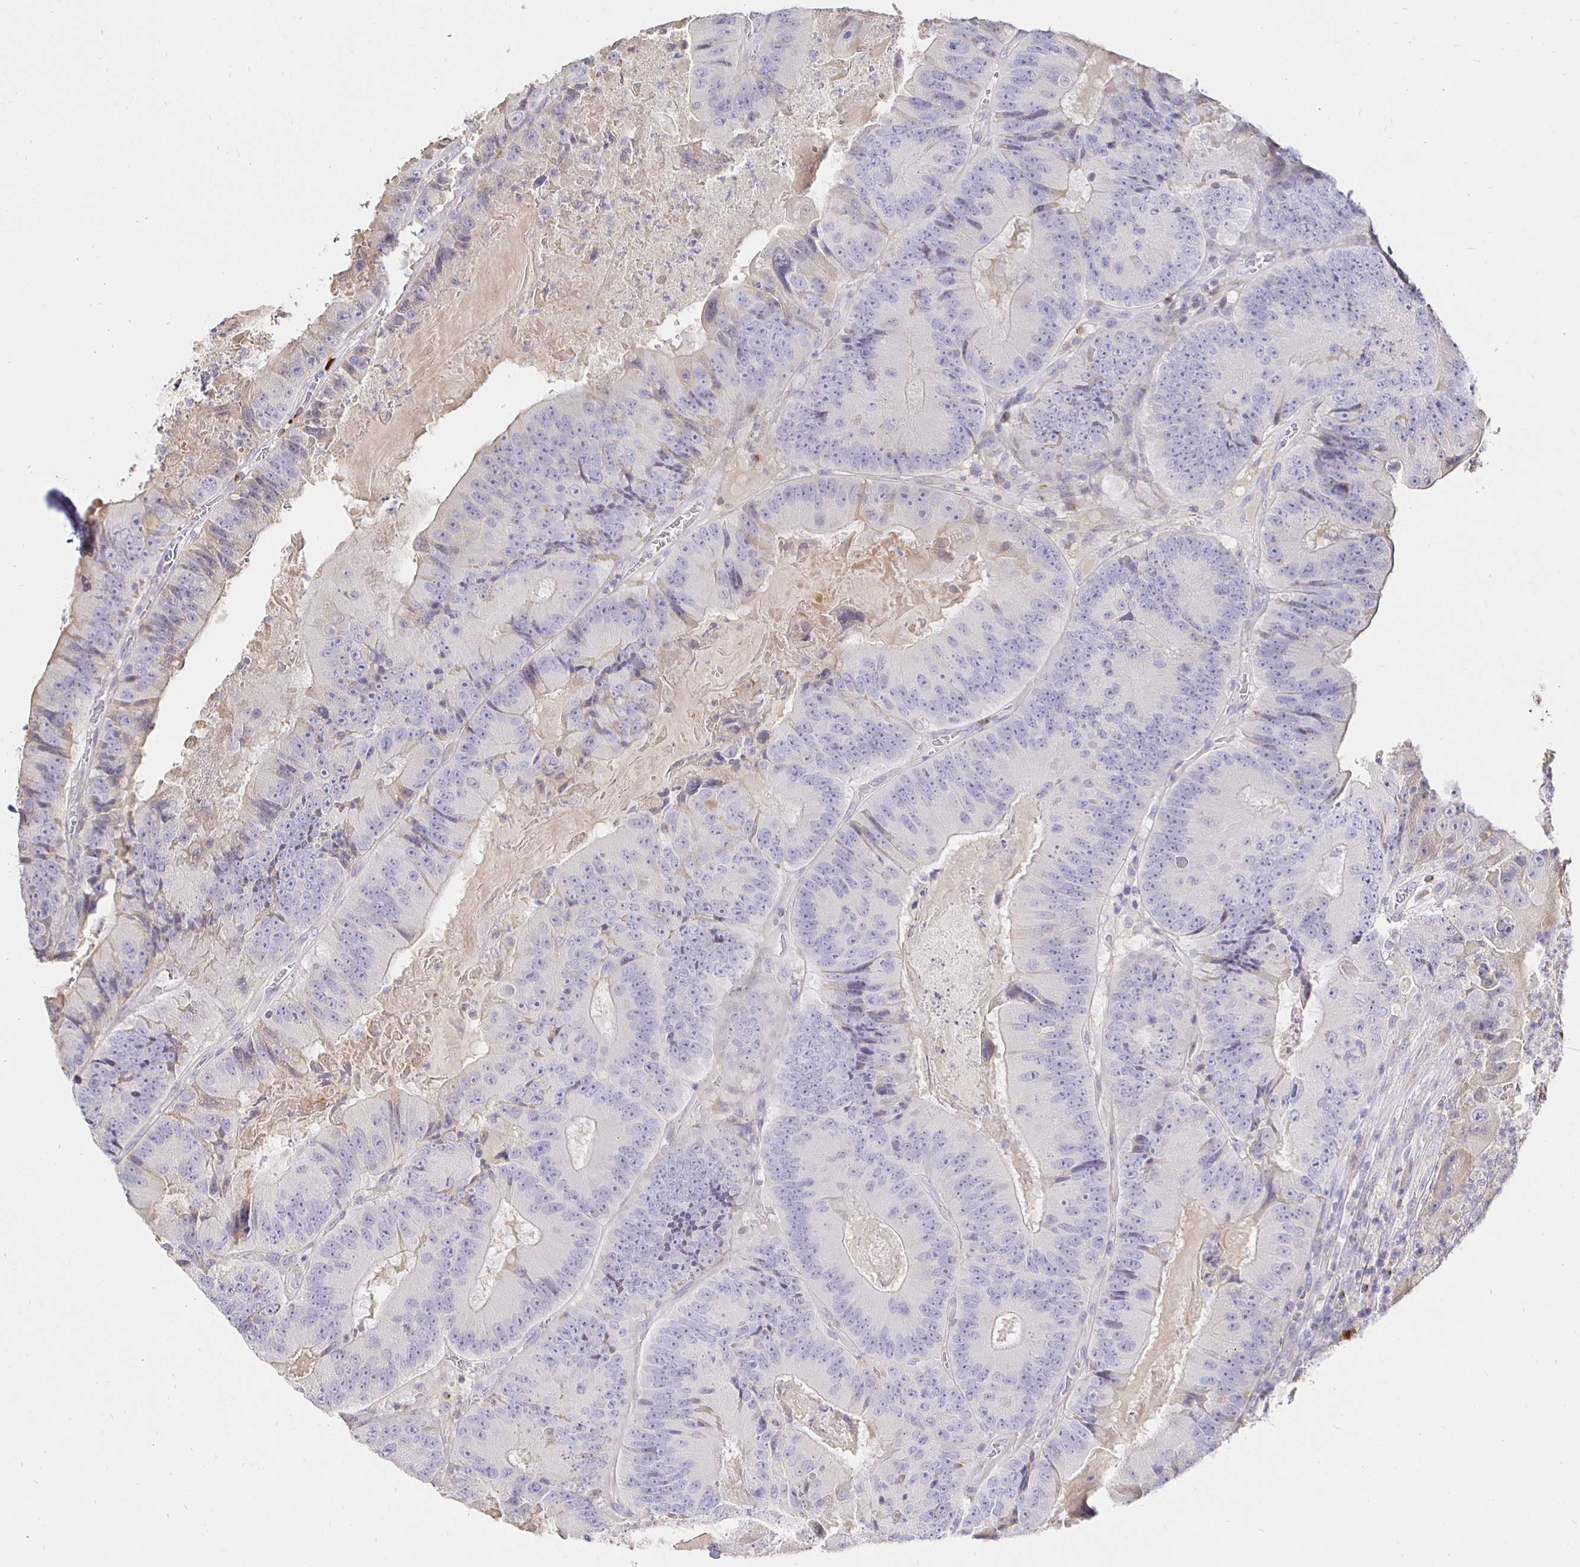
{"staining": {"intensity": "negative", "quantity": "none", "location": "none"}, "tissue": "colorectal cancer", "cell_type": "Tumor cells", "image_type": "cancer", "snomed": [{"axis": "morphology", "description": "Adenocarcinoma, NOS"}, {"axis": "topography", "description": "Colon"}], "caption": "Immunohistochemical staining of colorectal adenocarcinoma exhibits no significant positivity in tumor cells.", "gene": "CXCR3", "patient": {"sex": "female", "age": 86}}